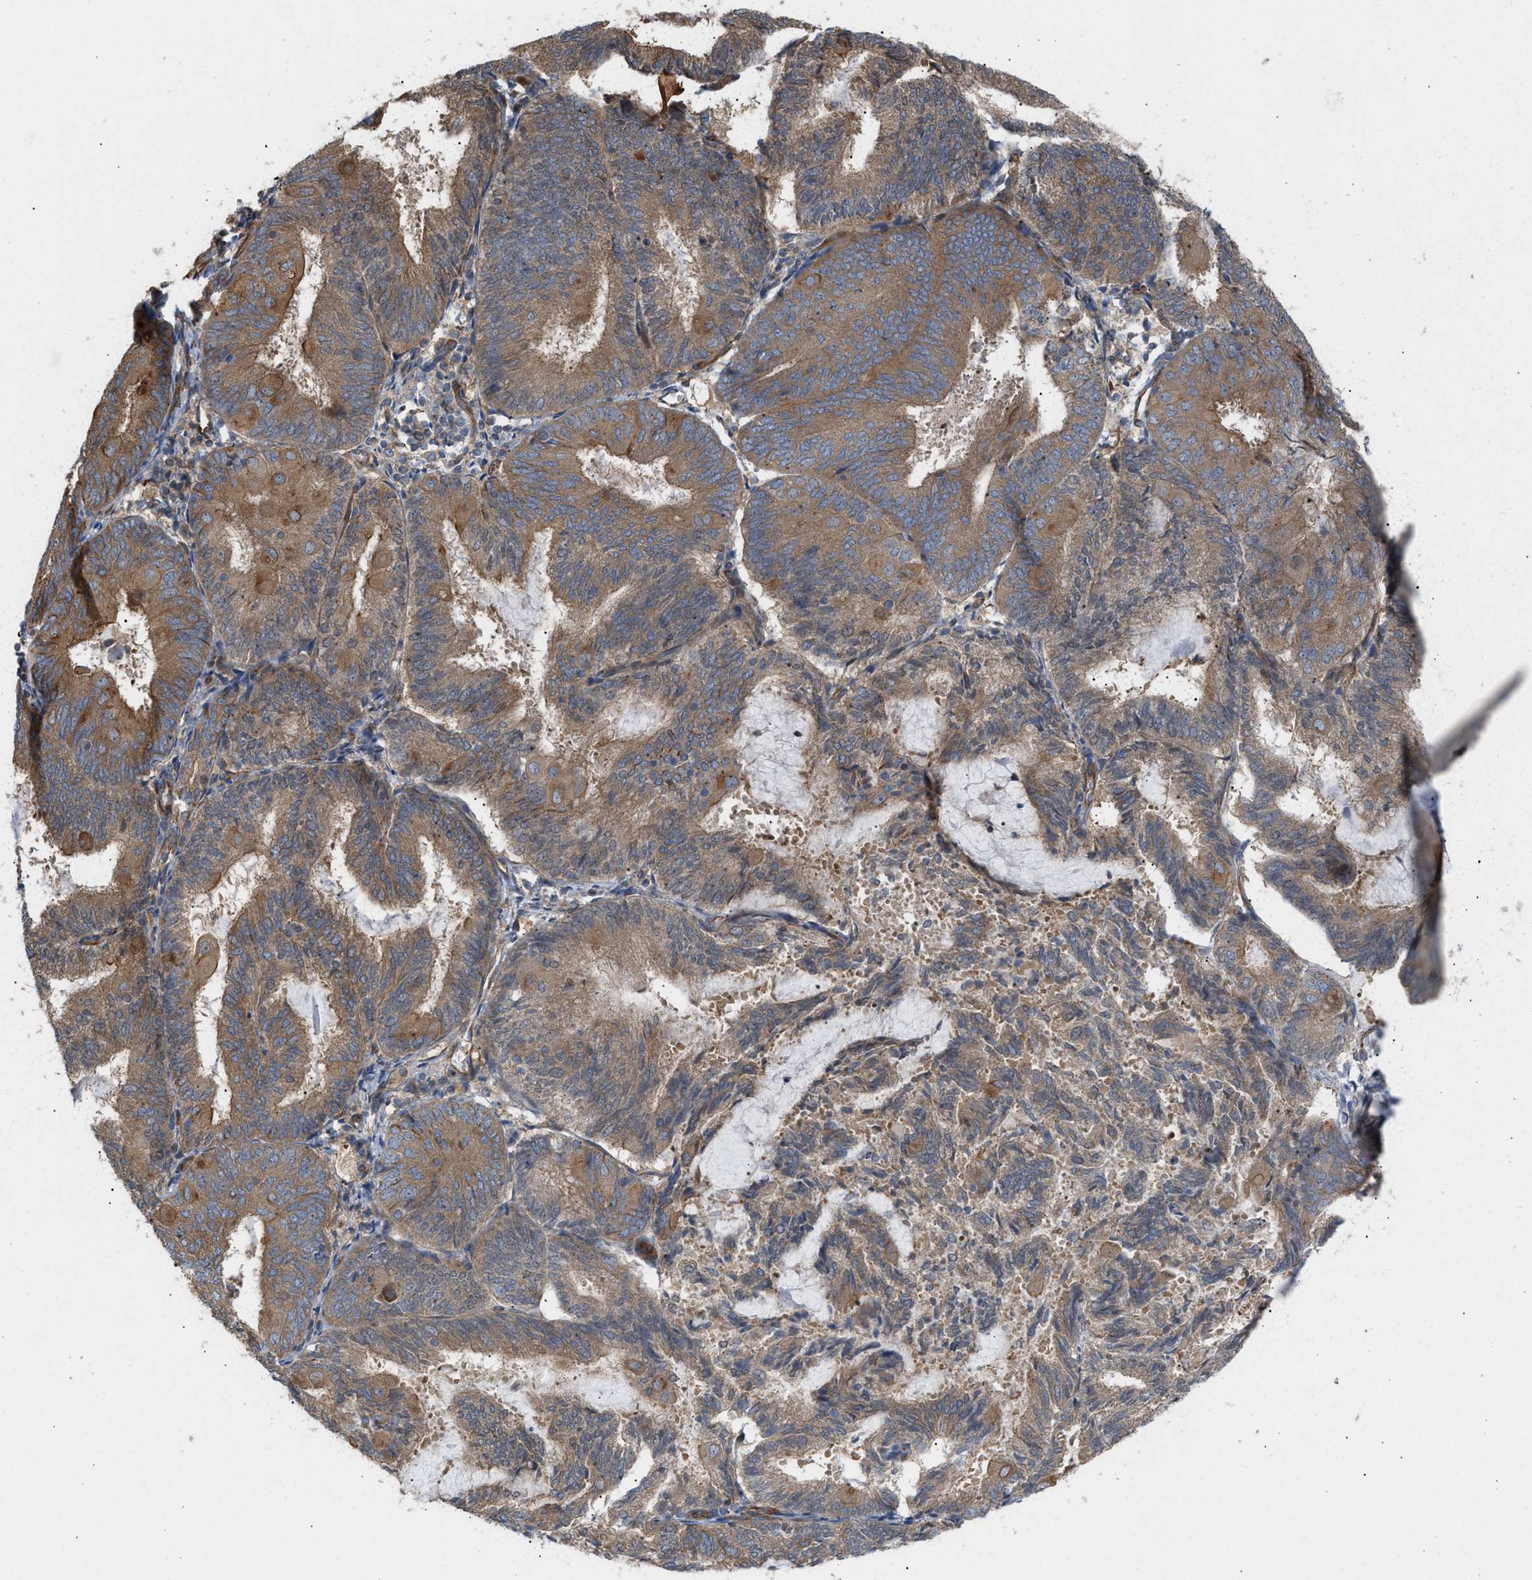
{"staining": {"intensity": "weak", "quantity": ">75%", "location": "cytoplasmic/membranous"}, "tissue": "endometrial cancer", "cell_type": "Tumor cells", "image_type": "cancer", "snomed": [{"axis": "morphology", "description": "Adenocarcinoma, NOS"}, {"axis": "topography", "description": "Endometrium"}], "caption": "Endometrial cancer tissue exhibits weak cytoplasmic/membranous staining in approximately >75% of tumor cells", "gene": "EPS15L1", "patient": {"sex": "female", "age": 81}}